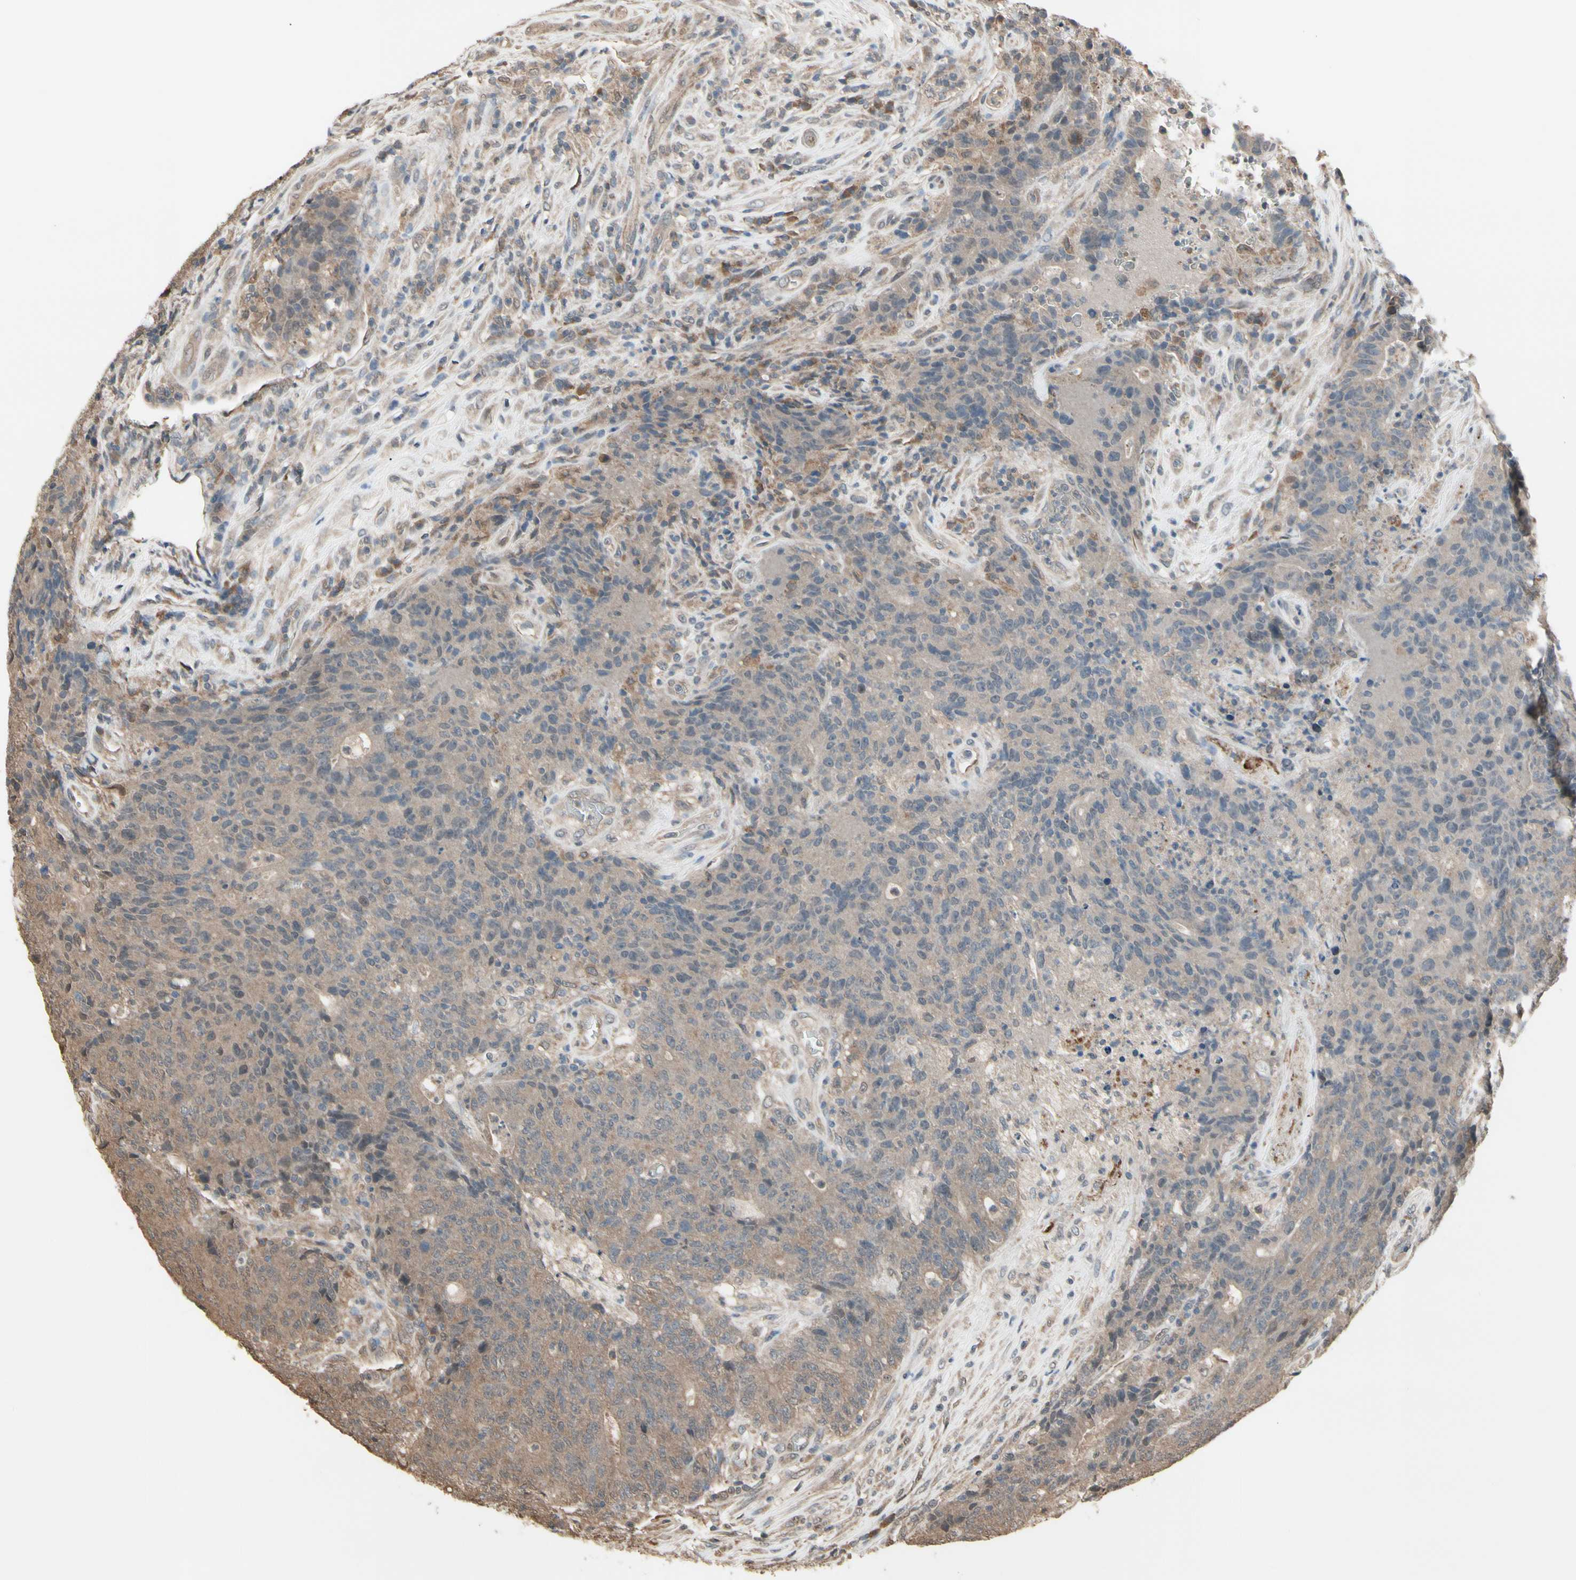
{"staining": {"intensity": "weak", "quantity": ">75%", "location": "cytoplasmic/membranous"}, "tissue": "colorectal cancer", "cell_type": "Tumor cells", "image_type": "cancer", "snomed": [{"axis": "morphology", "description": "Normal tissue, NOS"}, {"axis": "morphology", "description": "Adenocarcinoma, NOS"}, {"axis": "topography", "description": "Colon"}], "caption": "The photomicrograph exhibits immunohistochemical staining of colorectal adenocarcinoma. There is weak cytoplasmic/membranous expression is present in about >75% of tumor cells.", "gene": "PNPLA7", "patient": {"sex": "female", "age": 75}}